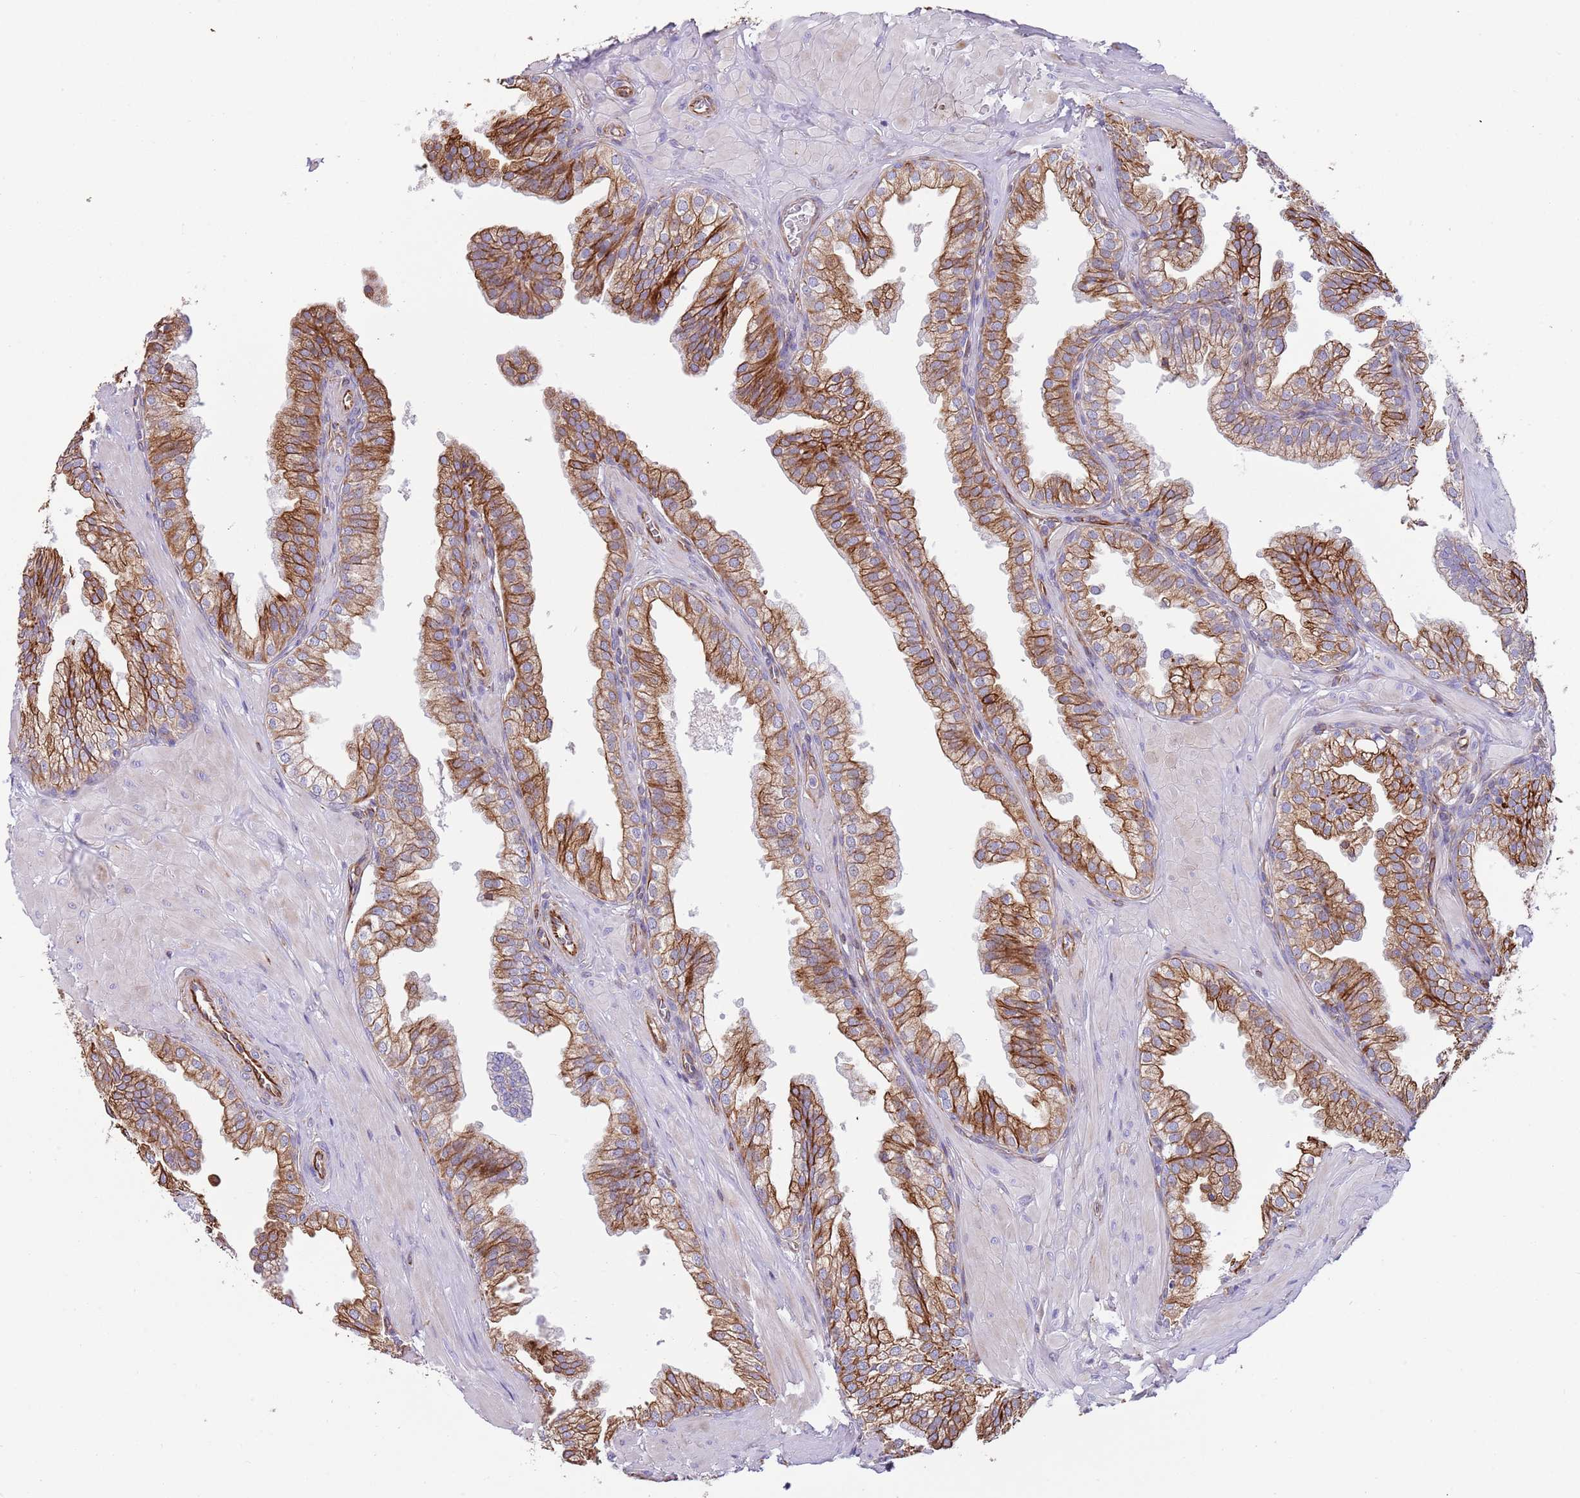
{"staining": {"intensity": "strong", "quantity": "25%-75%", "location": "cytoplasmic/membranous"}, "tissue": "prostate", "cell_type": "Glandular cells", "image_type": "normal", "snomed": [{"axis": "morphology", "description": "Normal tissue, NOS"}, {"axis": "topography", "description": "Prostate"}, {"axis": "topography", "description": "Peripheral nerve tissue"}], "caption": "This image displays IHC staining of unremarkable prostate, with high strong cytoplasmic/membranous positivity in about 25%-75% of glandular cells.", "gene": "MOGAT1", "patient": {"sex": "male", "age": 55}}